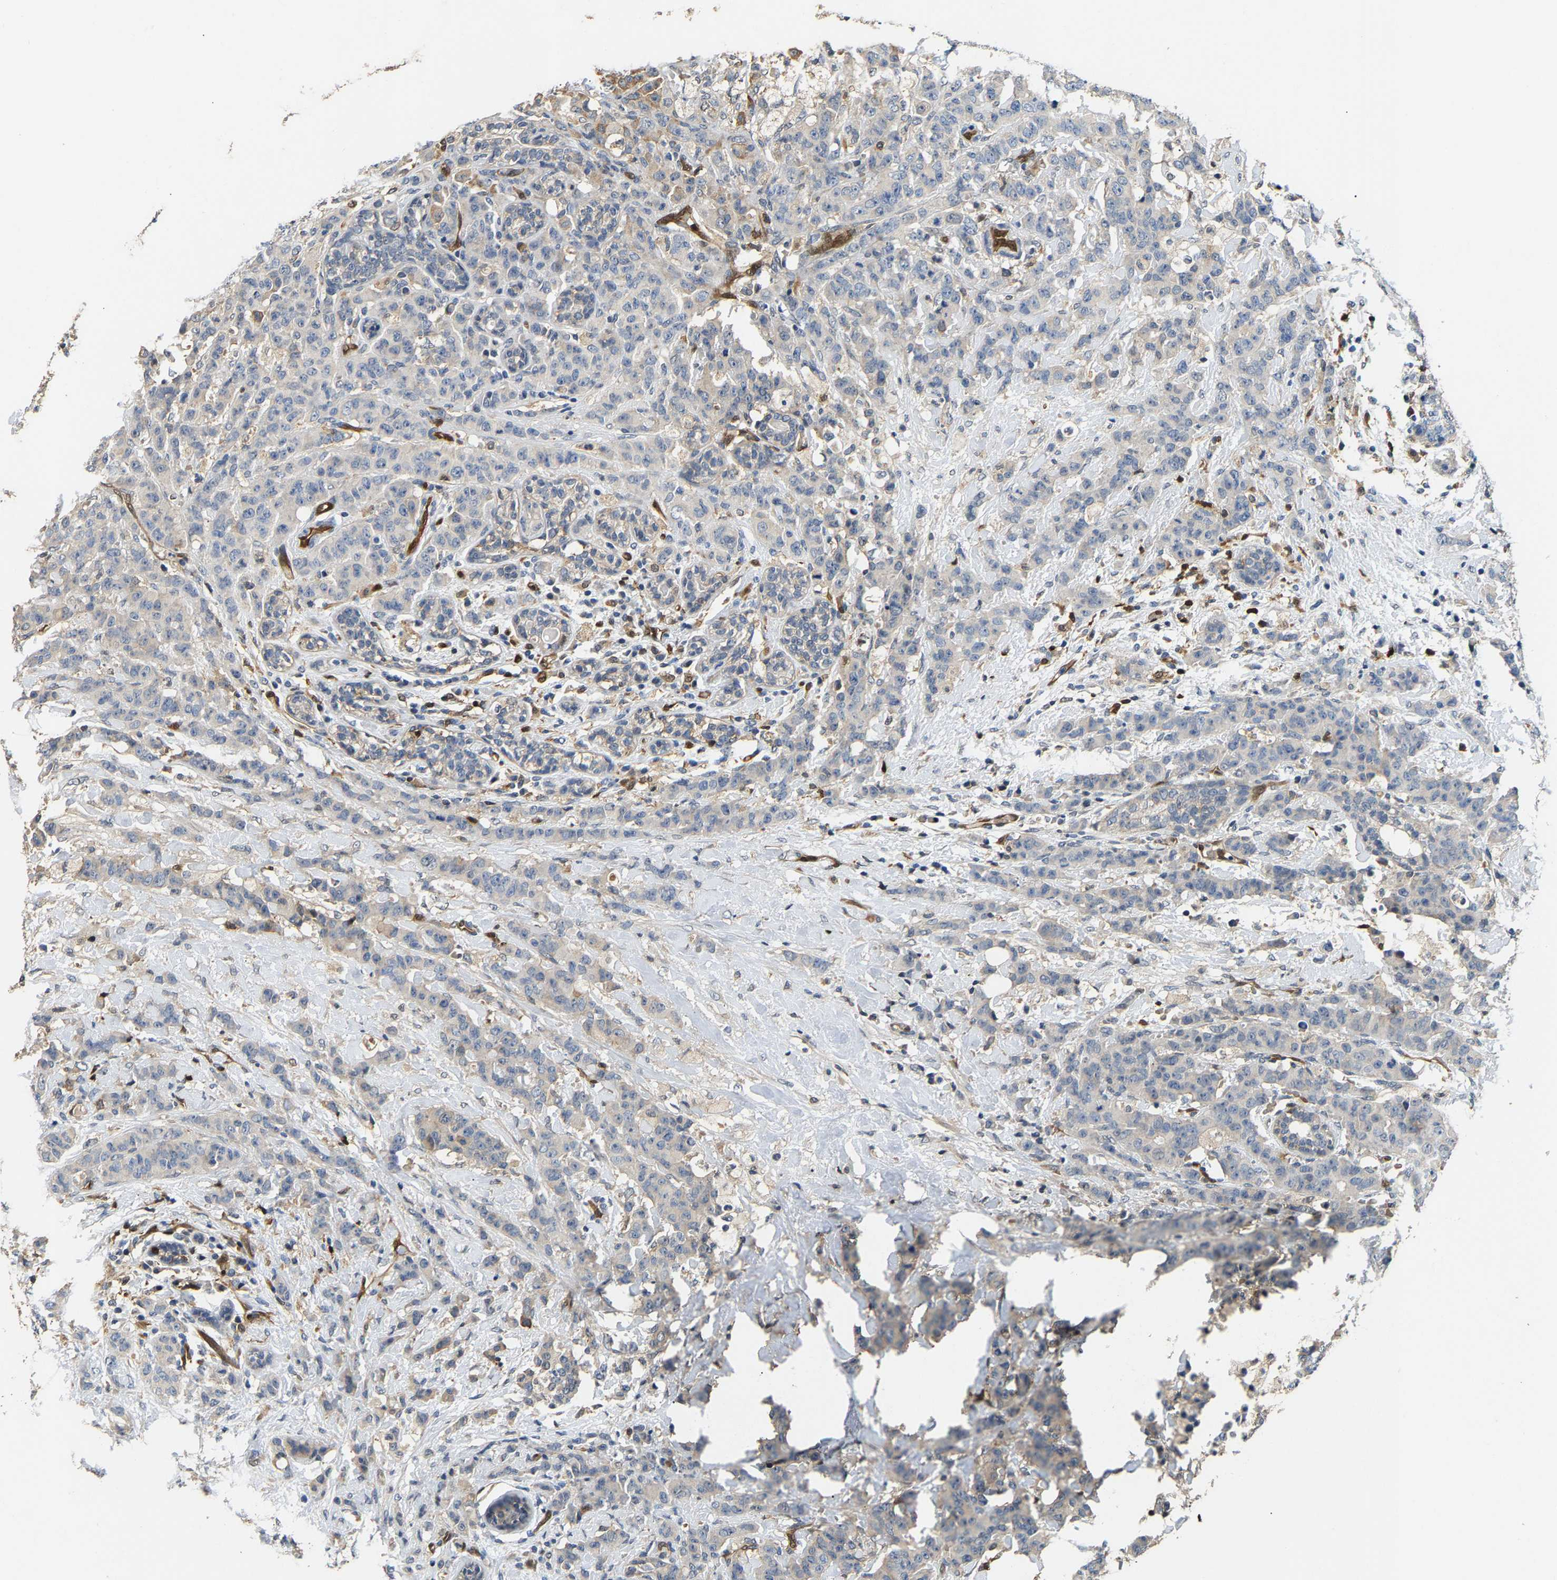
{"staining": {"intensity": "negative", "quantity": "none", "location": "none"}, "tissue": "breast cancer", "cell_type": "Tumor cells", "image_type": "cancer", "snomed": [{"axis": "morphology", "description": "Normal tissue, NOS"}, {"axis": "morphology", "description": "Duct carcinoma"}, {"axis": "topography", "description": "Breast"}], "caption": "Tumor cells show no significant expression in breast cancer (intraductal carcinoma).", "gene": "GIMAP7", "patient": {"sex": "female", "age": 40}}